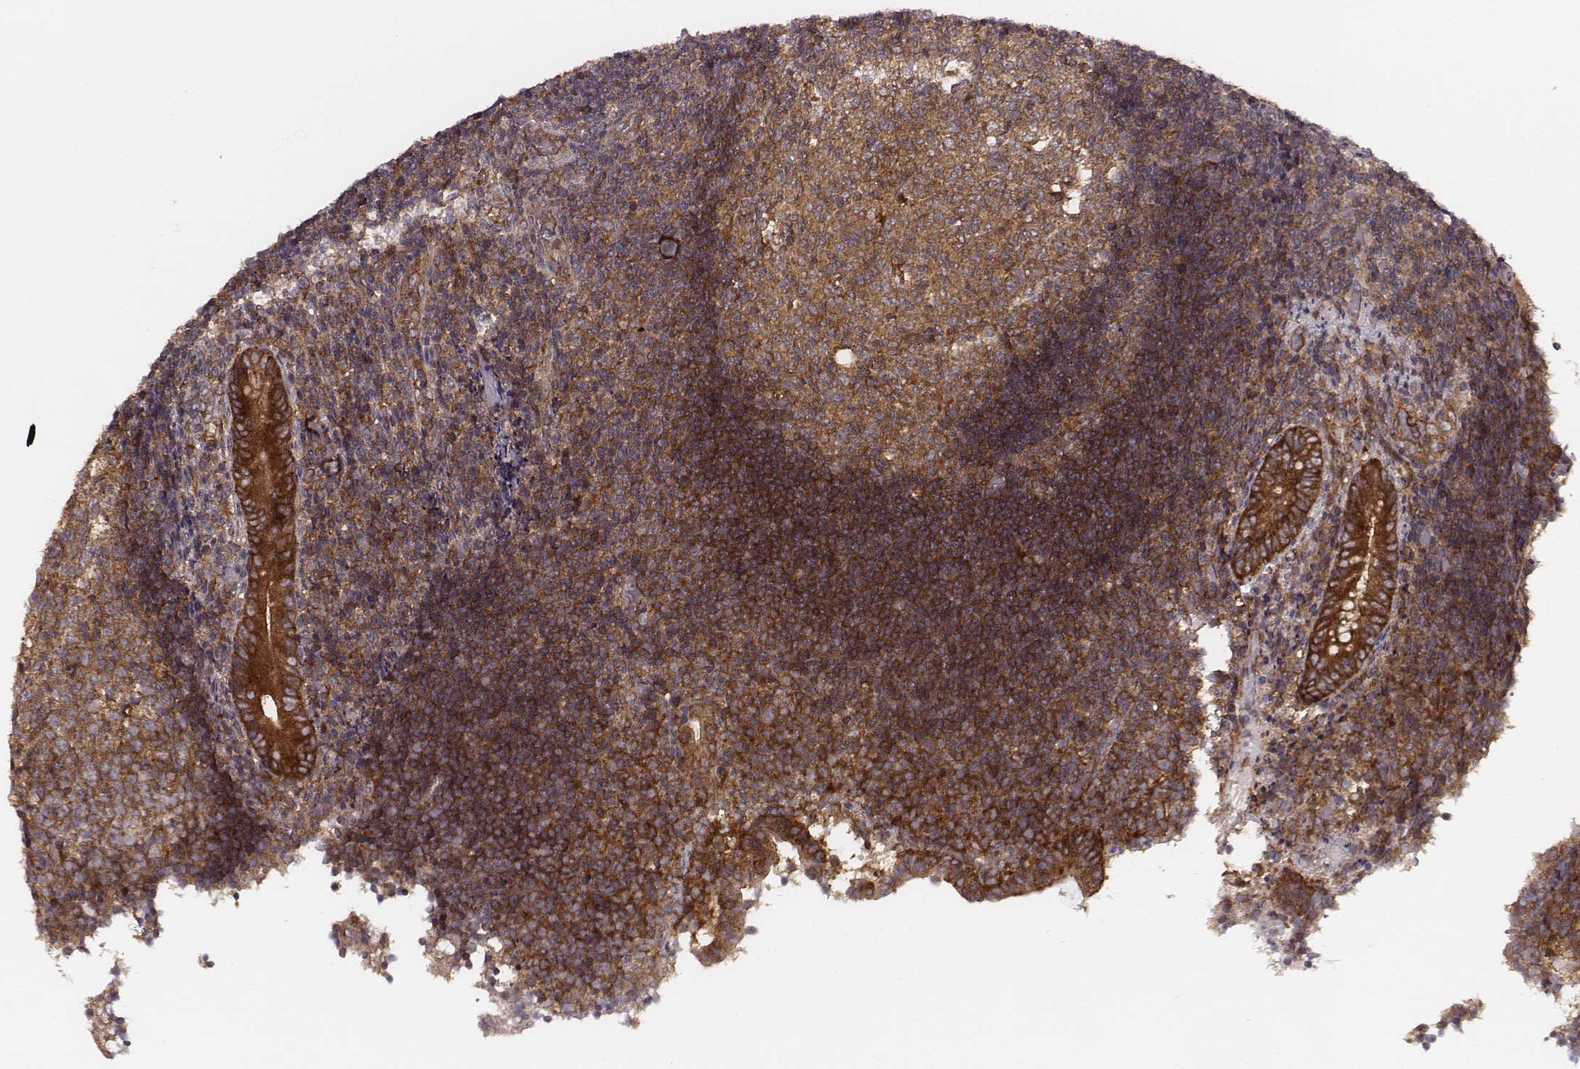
{"staining": {"intensity": "strong", "quantity": ">75%", "location": "cytoplasmic/membranous"}, "tissue": "appendix", "cell_type": "Glandular cells", "image_type": "normal", "snomed": [{"axis": "morphology", "description": "Normal tissue, NOS"}, {"axis": "topography", "description": "Appendix"}], "caption": "IHC micrograph of normal human appendix stained for a protein (brown), which shows high levels of strong cytoplasmic/membranous positivity in about >75% of glandular cells.", "gene": "VPS26A", "patient": {"sex": "female", "age": 32}}